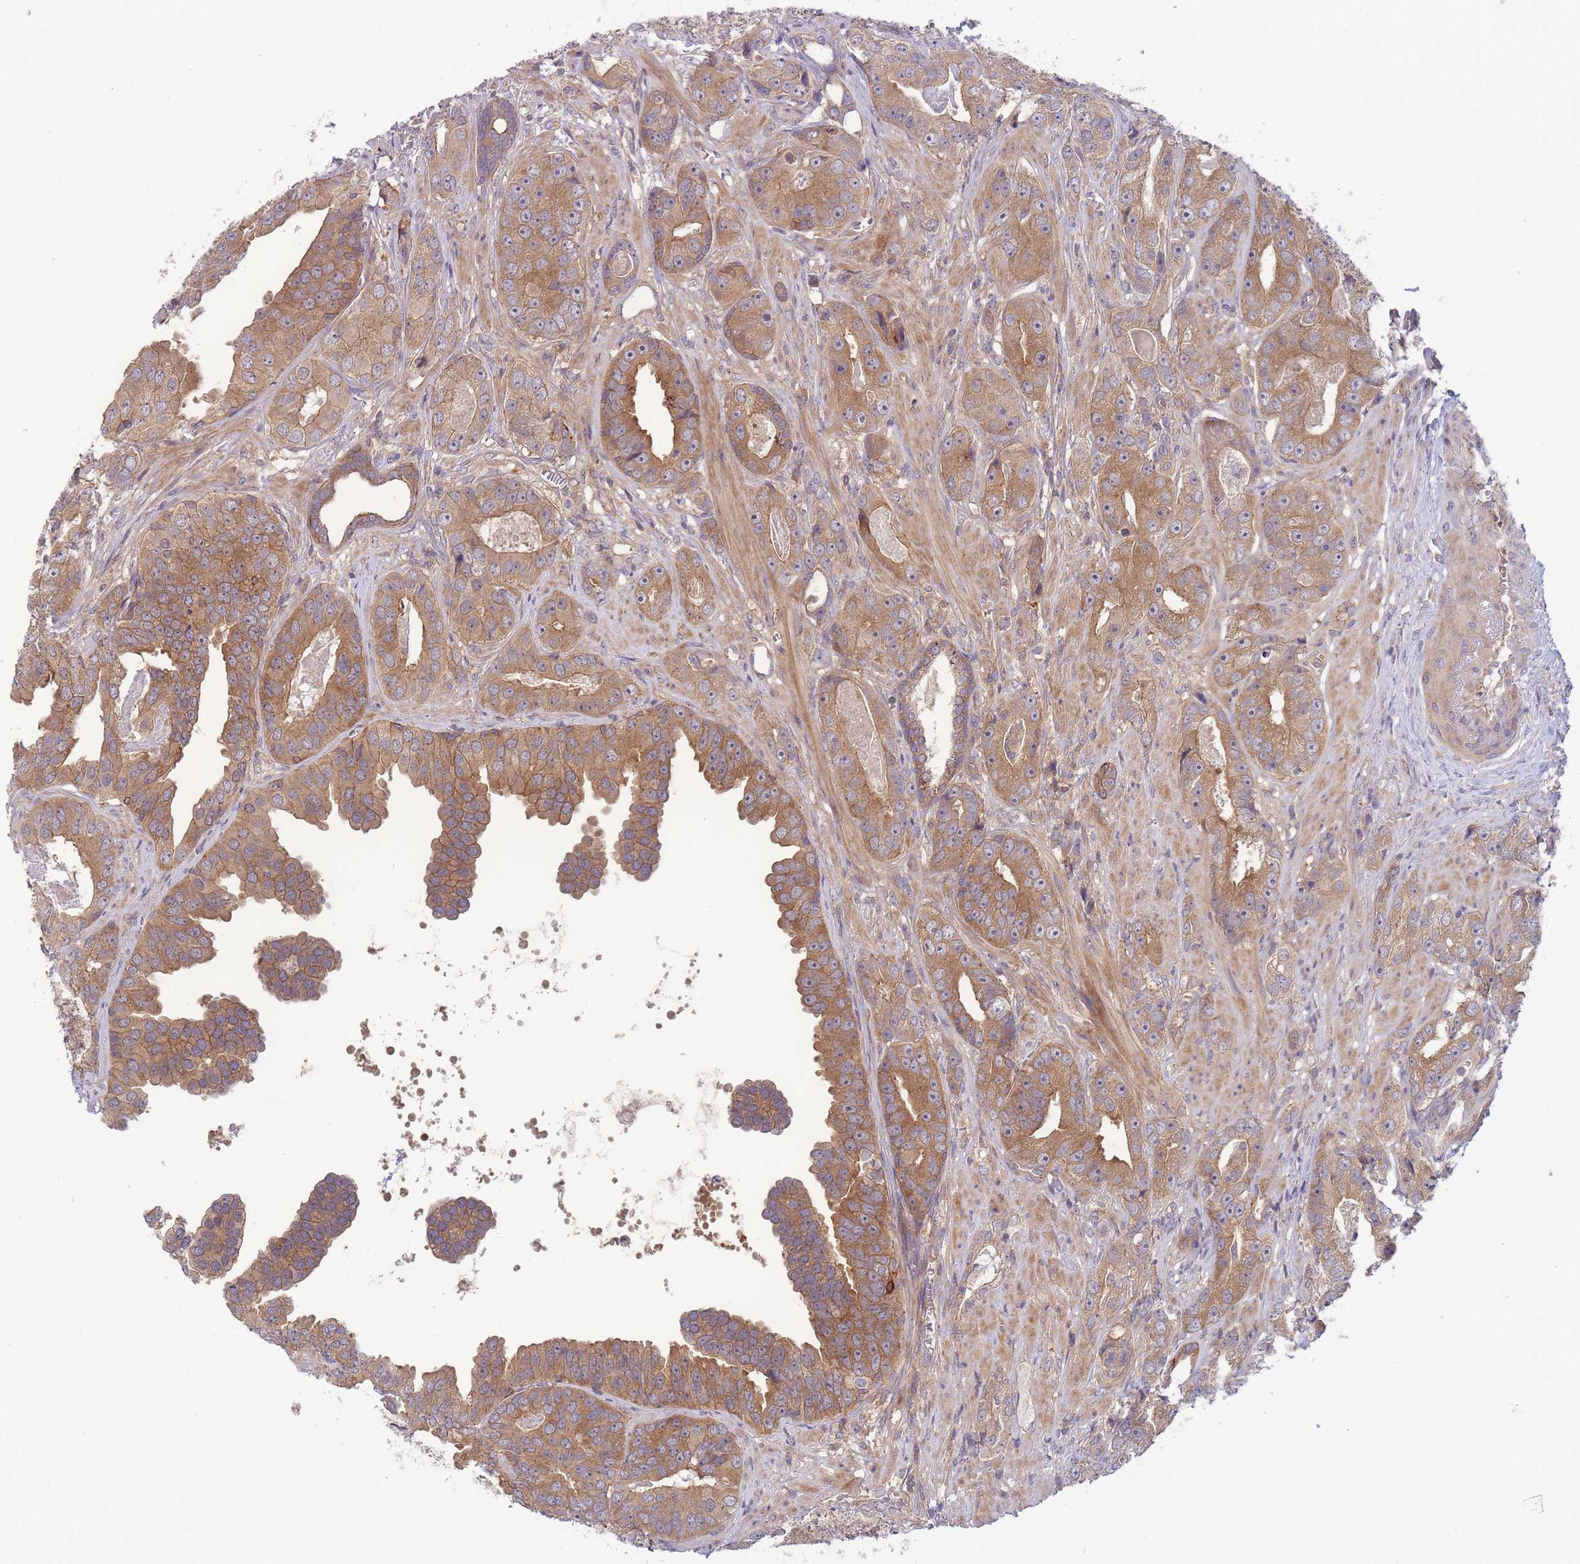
{"staining": {"intensity": "moderate", "quantity": ">75%", "location": "cytoplasmic/membranous"}, "tissue": "prostate cancer", "cell_type": "Tumor cells", "image_type": "cancer", "snomed": [{"axis": "morphology", "description": "Adenocarcinoma, High grade"}, {"axis": "topography", "description": "Prostate"}], "caption": "Immunohistochemical staining of human prostate cancer reveals moderate cytoplasmic/membranous protein staining in about >75% of tumor cells.", "gene": "PFDN6", "patient": {"sex": "male", "age": 71}}